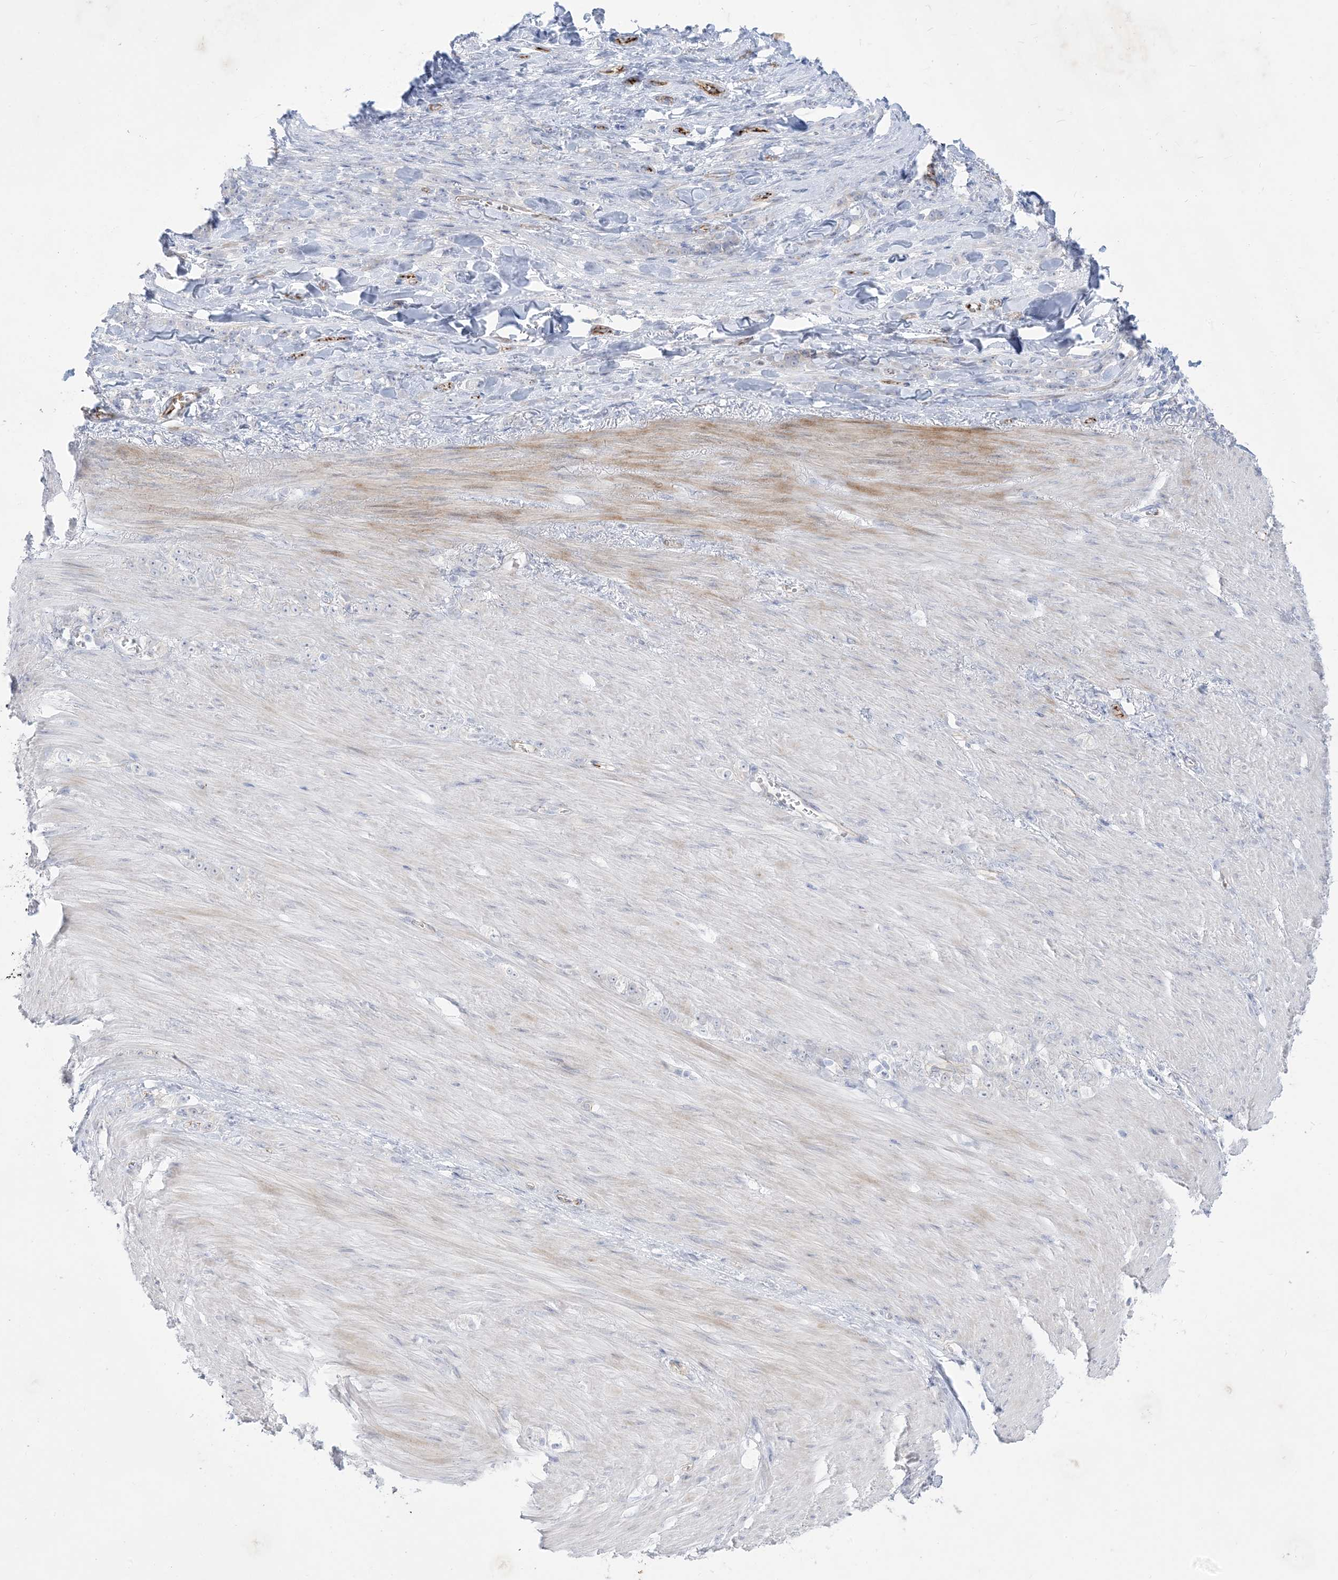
{"staining": {"intensity": "negative", "quantity": "none", "location": "none"}, "tissue": "stomach cancer", "cell_type": "Tumor cells", "image_type": "cancer", "snomed": [{"axis": "morphology", "description": "Normal tissue, NOS"}, {"axis": "morphology", "description": "Adenocarcinoma, NOS"}, {"axis": "topography", "description": "Stomach"}], "caption": "Photomicrograph shows no significant protein positivity in tumor cells of stomach cancer.", "gene": "B3GNT7", "patient": {"sex": "male", "age": 82}}